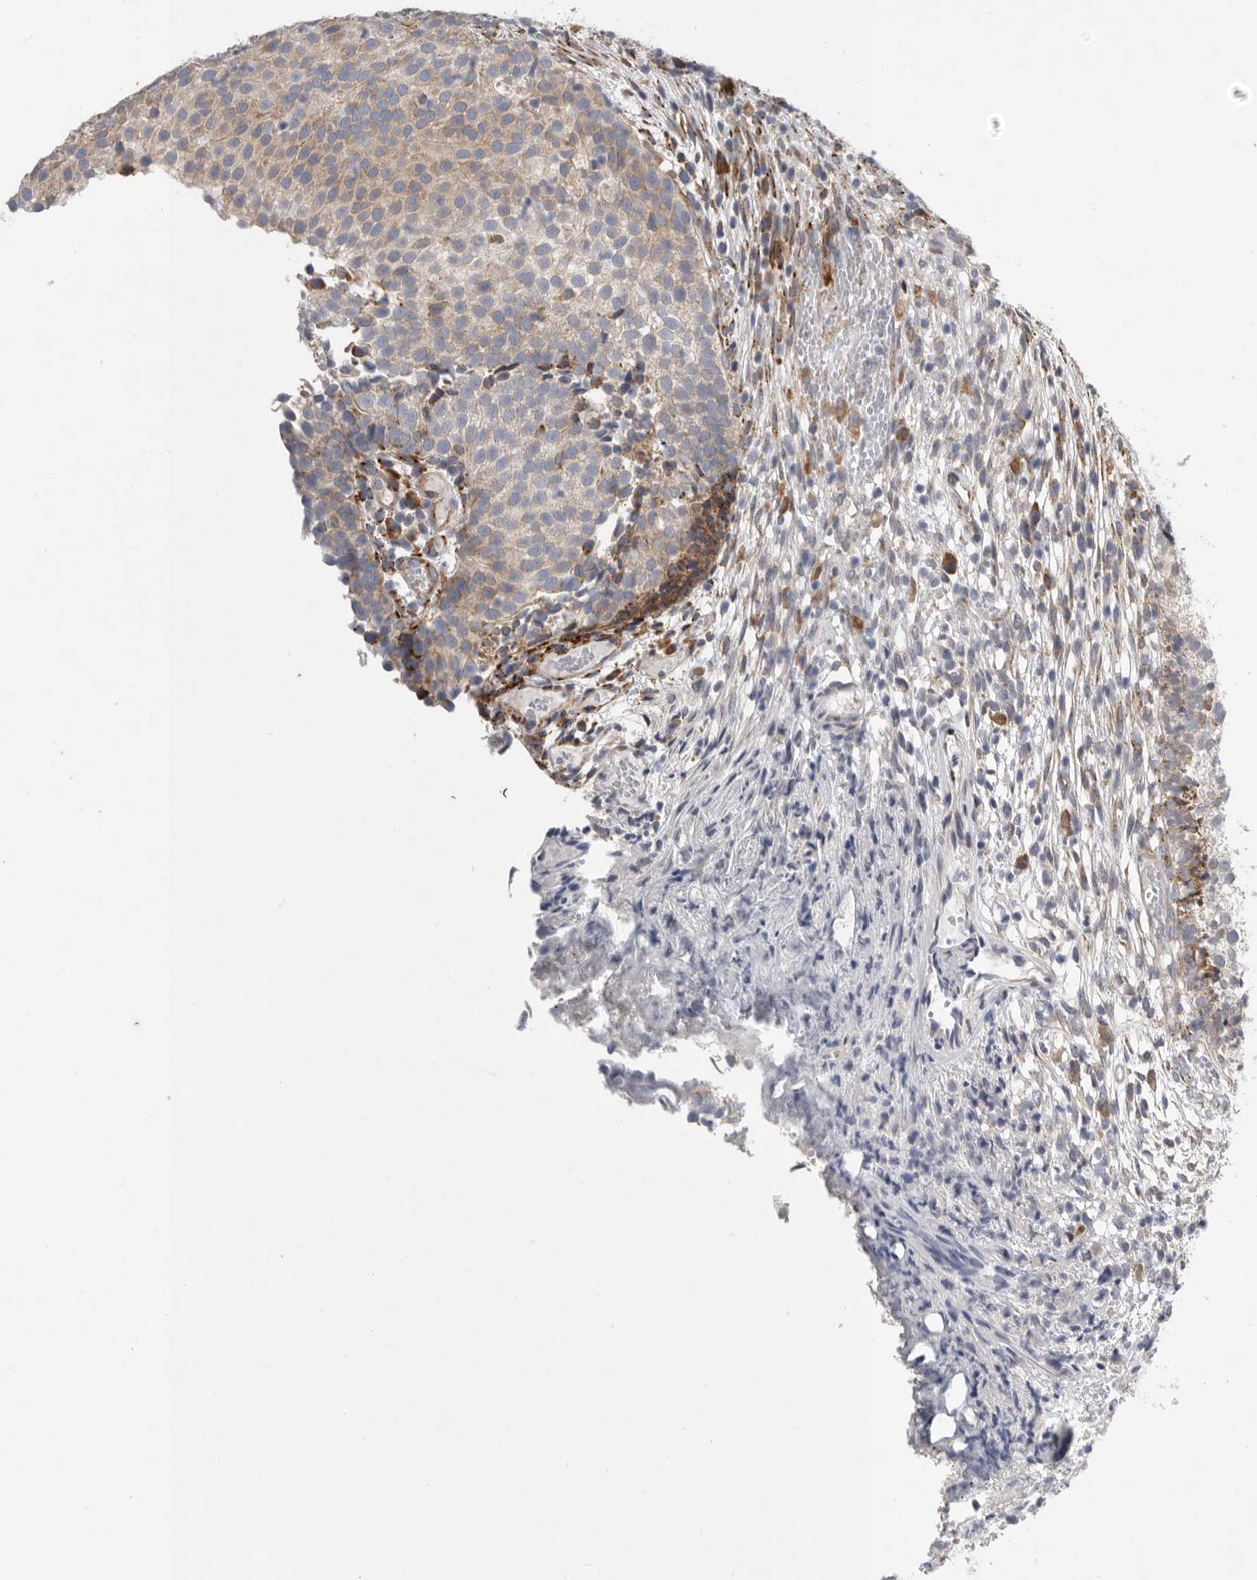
{"staining": {"intensity": "moderate", "quantity": "25%-75%", "location": "cytoplasmic/membranous"}, "tissue": "urothelial cancer", "cell_type": "Tumor cells", "image_type": "cancer", "snomed": [{"axis": "morphology", "description": "Urothelial carcinoma, Low grade"}, {"axis": "topography", "description": "Urinary bladder"}], "caption": "This image shows urothelial carcinoma (low-grade) stained with immunohistochemistry (IHC) to label a protein in brown. The cytoplasmic/membranous of tumor cells show moderate positivity for the protein. Nuclei are counter-stained blue.", "gene": "GANAB", "patient": {"sex": "male", "age": 86}}